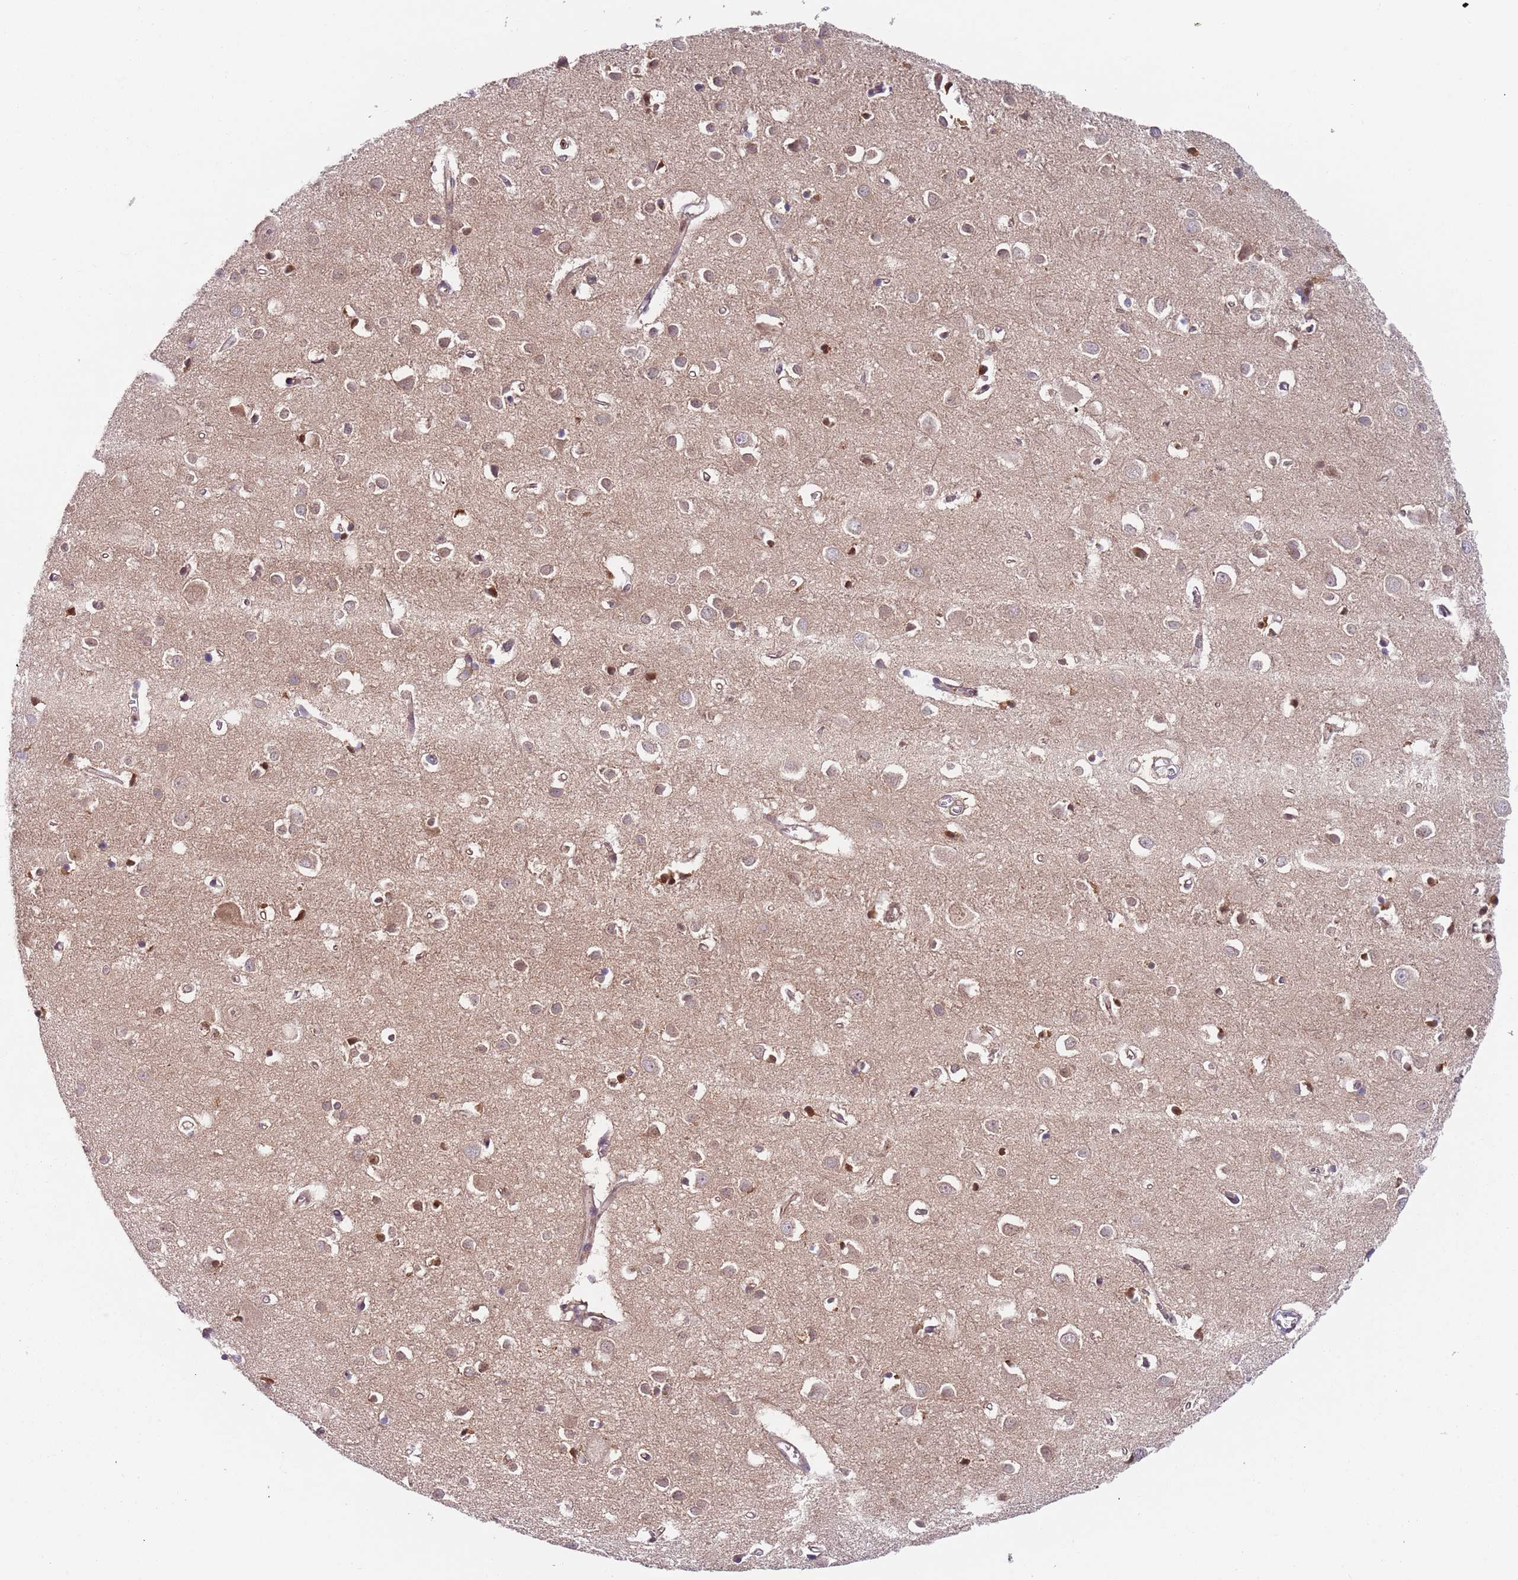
{"staining": {"intensity": "moderate", "quantity": "25%-75%", "location": "cytoplasmic/membranous,nuclear"}, "tissue": "cerebral cortex", "cell_type": "Endothelial cells", "image_type": "normal", "snomed": [{"axis": "morphology", "description": "Normal tissue, NOS"}, {"axis": "topography", "description": "Cerebral cortex"}], "caption": "IHC histopathology image of unremarkable cerebral cortex stained for a protein (brown), which displays medium levels of moderate cytoplasmic/membranous,nuclear positivity in about 25%-75% of endothelial cells.", "gene": "RMND5B", "patient": {"sex": "female", "age": 64}}